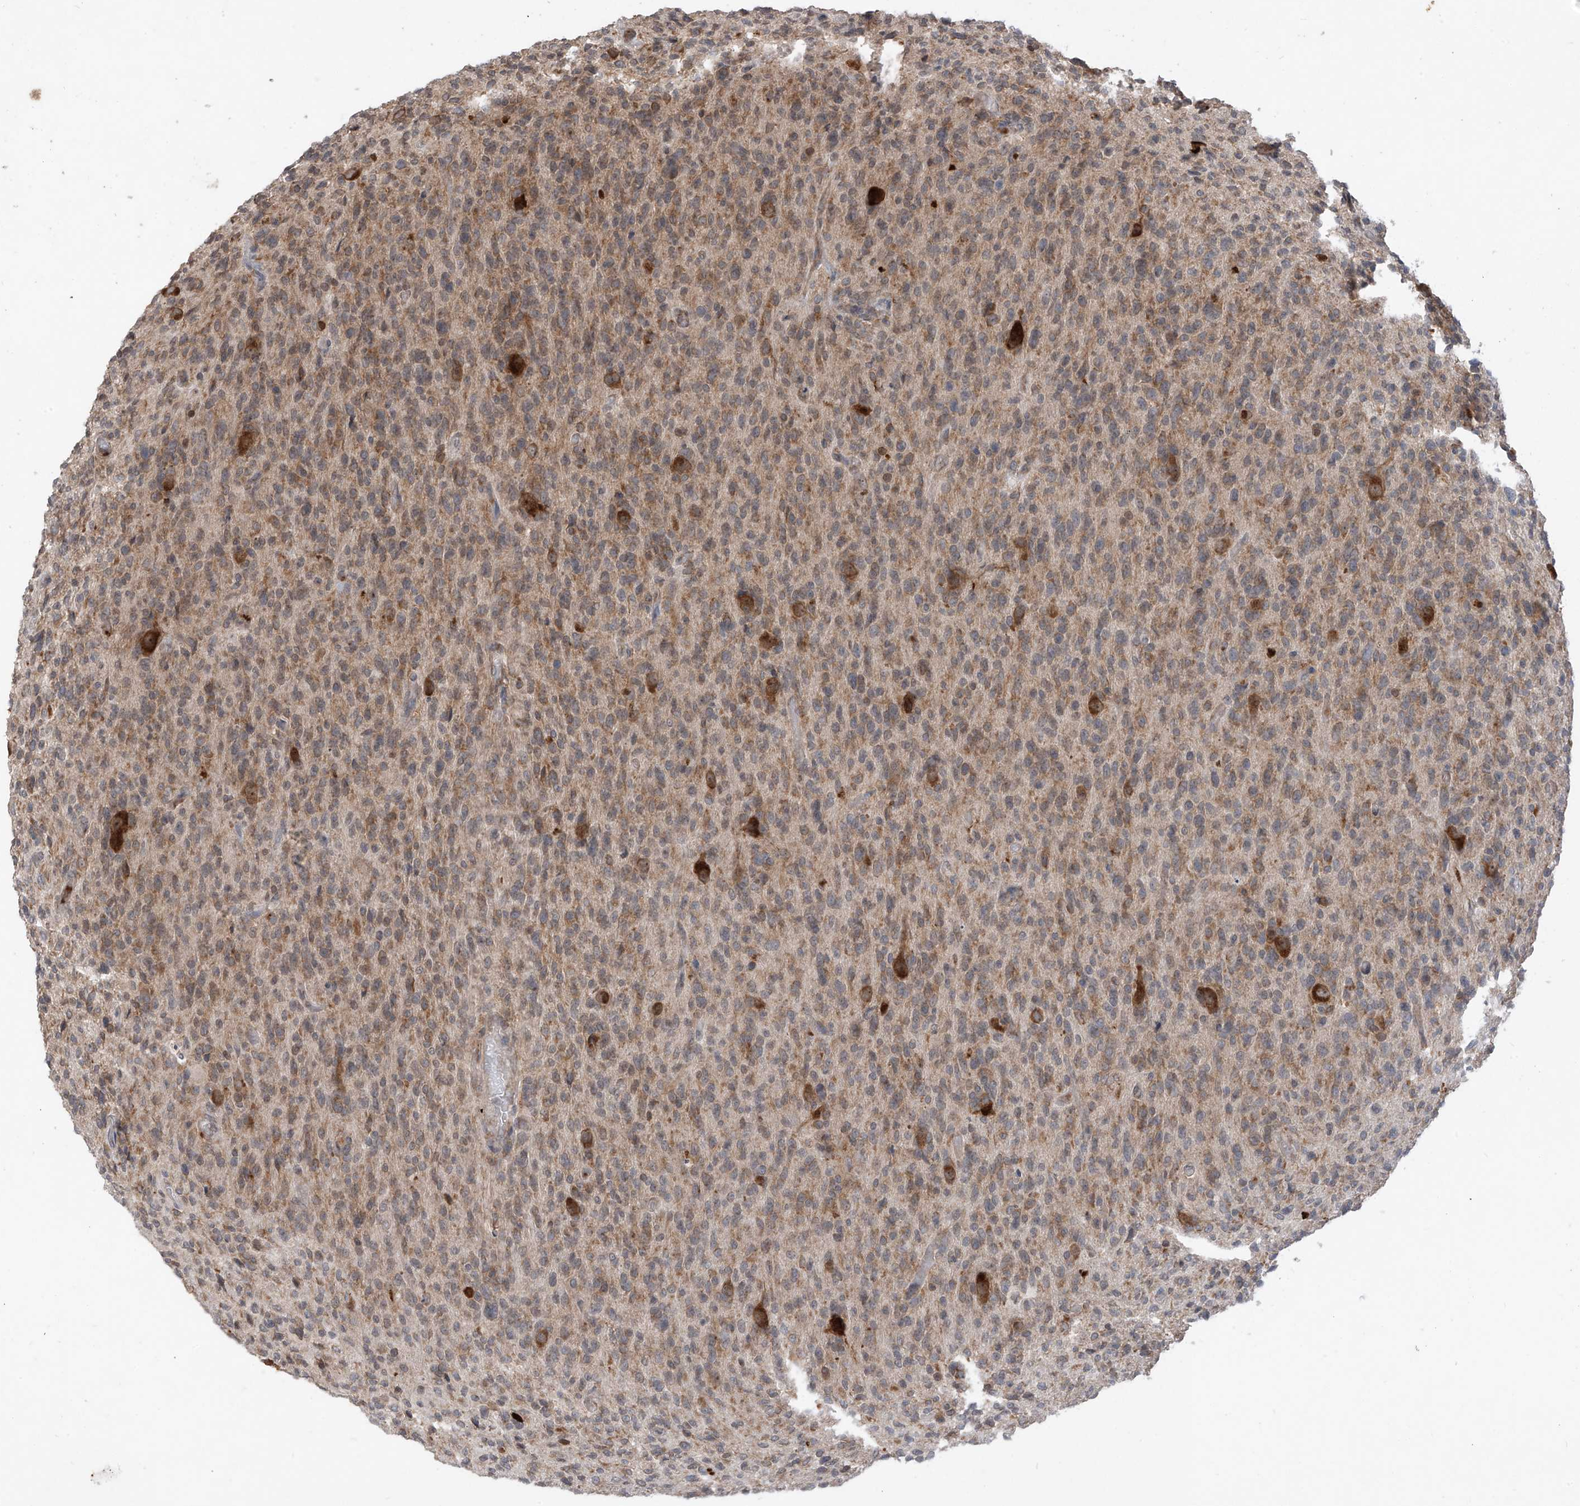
{"staining": {"intensity": "moderate", "quantity": "25%-75%", "location": "cytoplasmic/membranous"}, "tissue": "glioma", "cell_type": "Tumor cells", "image_type": "cancer", "snomed": [{"axis": "morphology", "description": "Glioma, malignant, High grade"}, {"axis": "topography", "description": "Brain"}], "caption": "Malignant high-grade glioma tissue exhibits moderate cytoplasmic/membranous staining in approximately 25%-75% of tumor cells, visualized by immunohistochemistry.", "gene": "RPL34", "patient": {"sex": "female", "age": 57}}